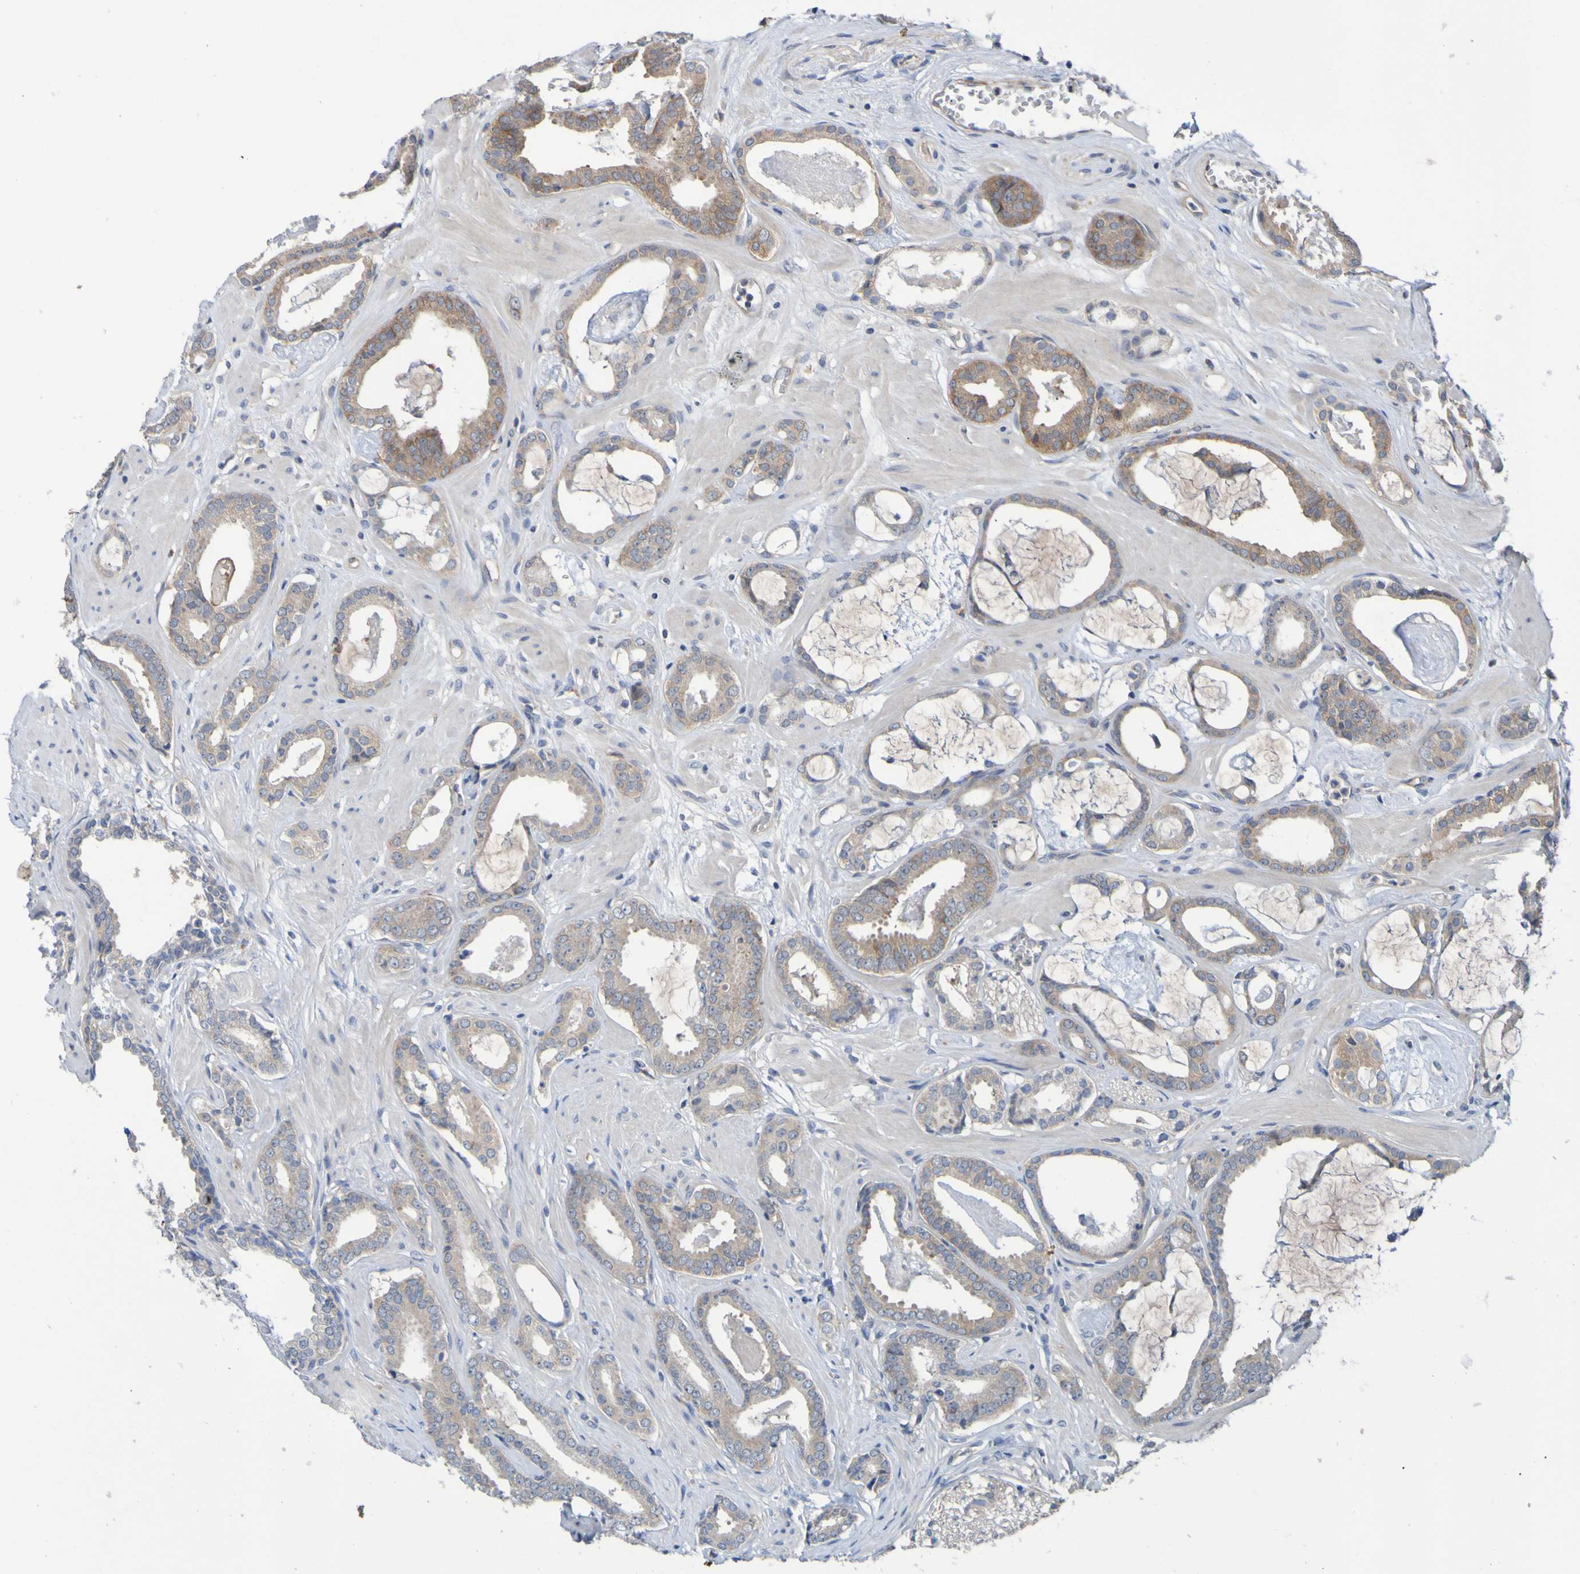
{"staining": {"intensity": "moderate", "quantity": ">75%", "location": "cytoplasmic/membranous"}, "tissue": "prostate cancer", "cell_type": "Tumor cells", "image_type": "cancer", "snomed": [{"axis": "morphology", "description": "Adenocarcinoma, Low grade"}, {"axis": "topography", "description": "Prostate"}], "caption": "Immunohistochemical staining of adenocarcinoma (low-grade) (prostate) exhibits medium levels of moderate cytoplasmic/membranous protein expression in approximately >75% of tumor cells.", "gene": "SDK1", "patient": {"sex": "male", "age": 53}}